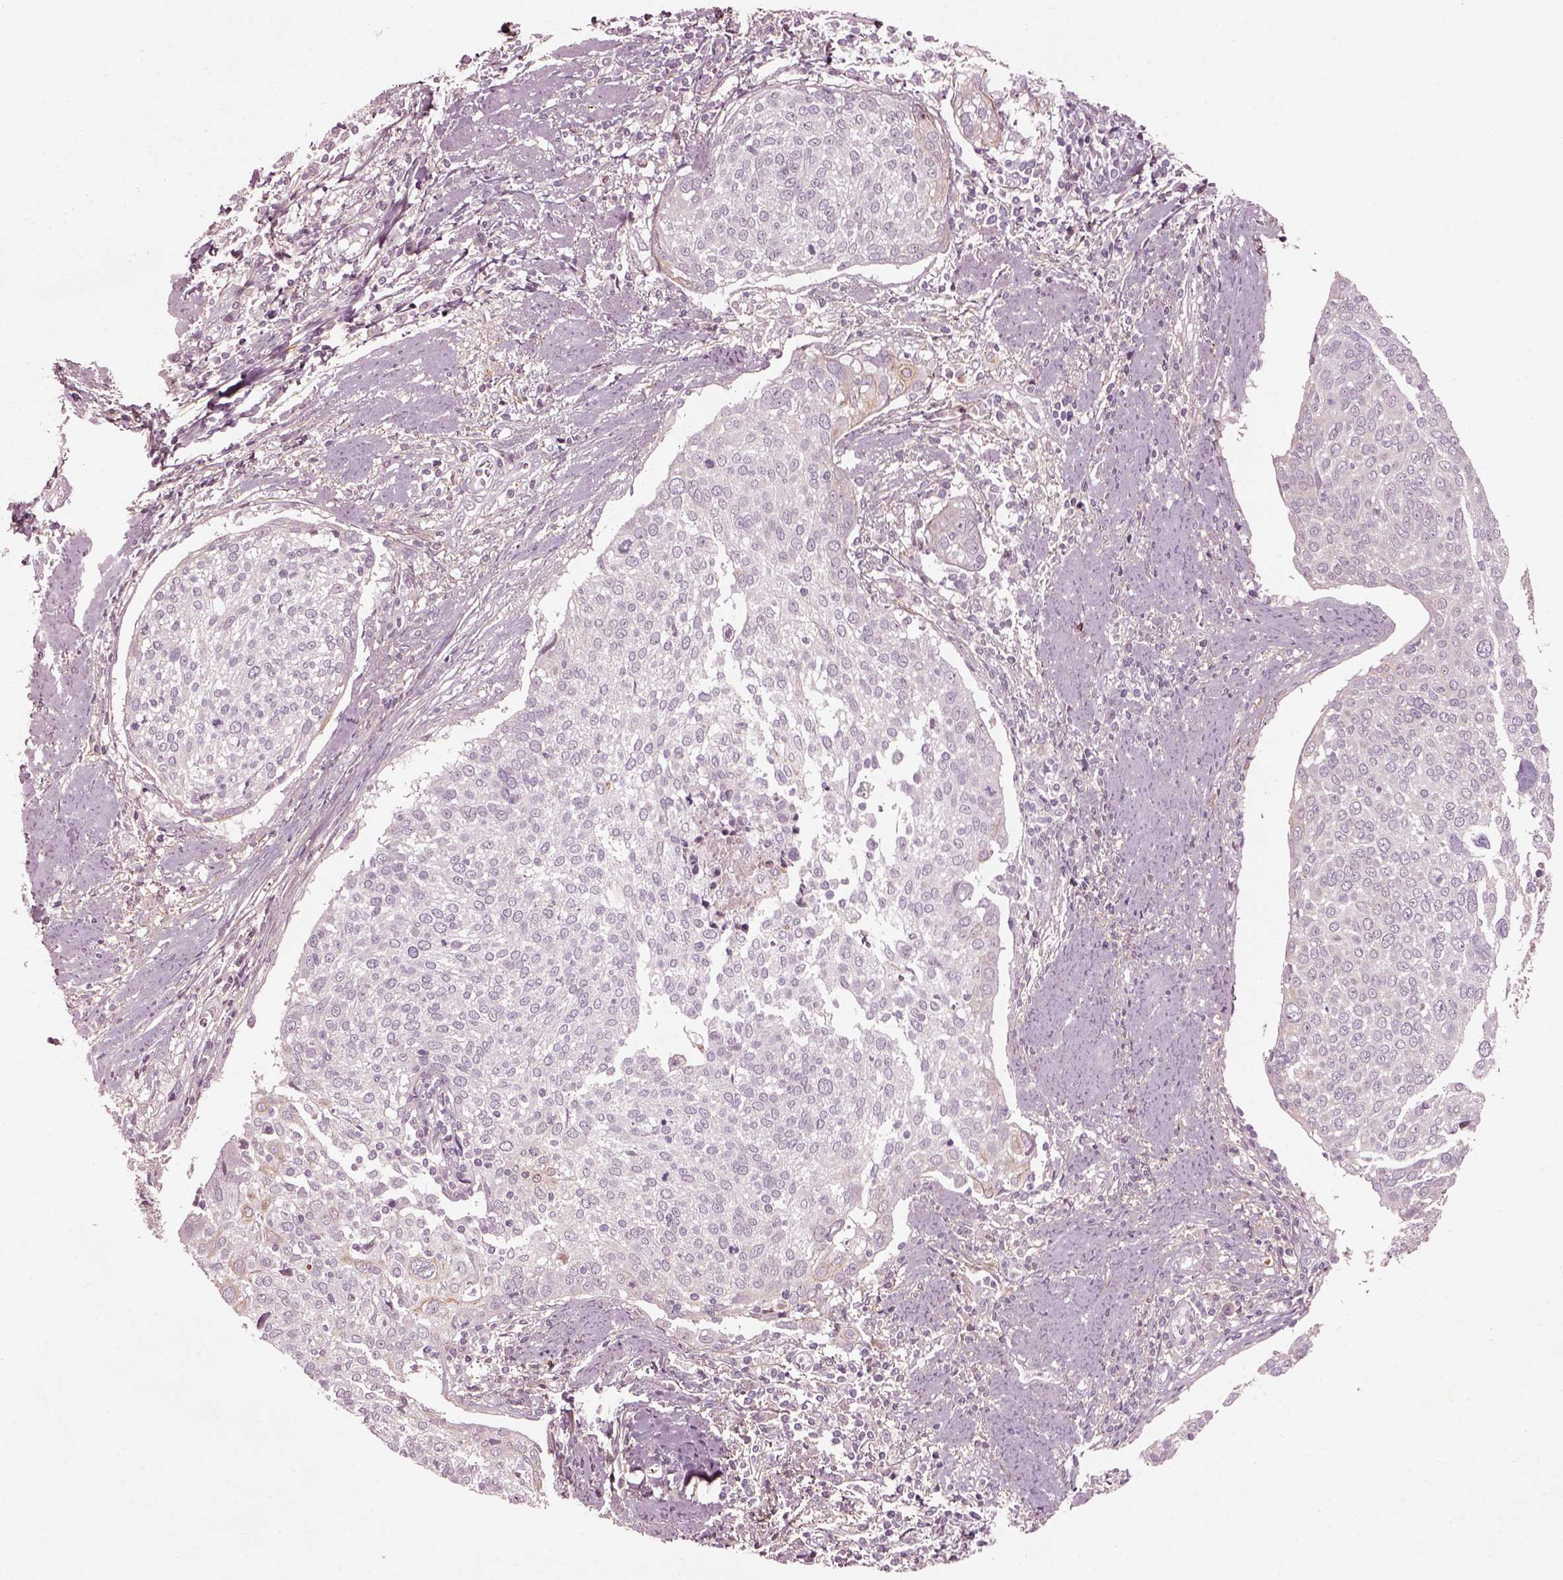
{"staining": {"intensity": "negative", "quantity": "none", "location": "none"}, "tissue": "cervical cancer", "cell_type": "Tumor cells", "image_type": "cancer", "snomed": [{"axis": "morphology", "description": "Squamous cell carcinoma, NOS"}, {"axis": "topography", "description": "Cervix"}], "caption": "The photomicrograph demonstrates no staining of tumor cells in cervical cancer. Brightfield microscopy of immunohistochemistry (IHC) stained with DAB (3,3'-diaminobenzidine) (brown) and hematoxylin (blue), captured at high magnification.", "gene": "EFEMP1", "patient": {"sex": "female", "age": 39}}